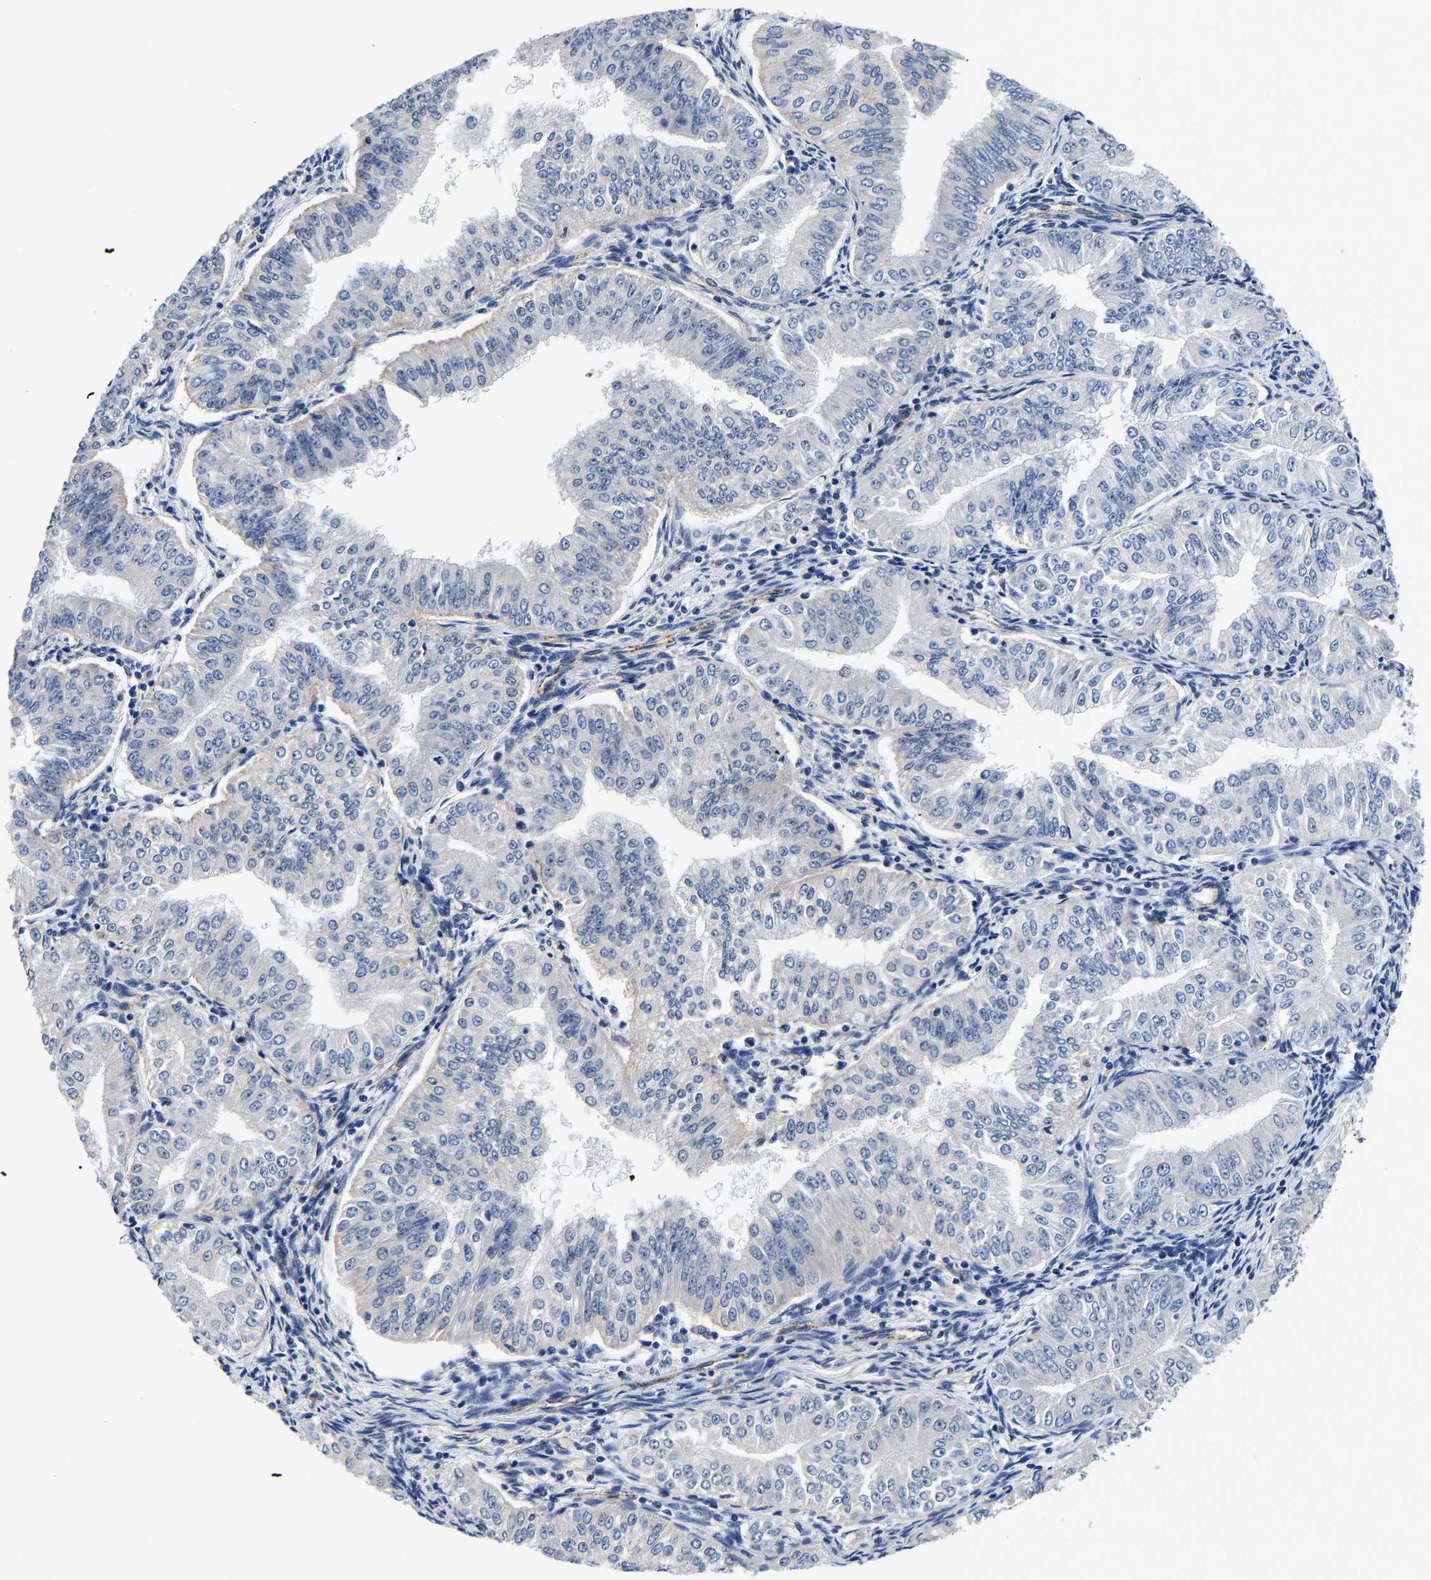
{"staining": {"intensity": "negative", "quantity": "none", "location": "none"}, "tissue": "endometrial cancer", "cell_type": "Tumor cells", "image_type": "cancer", "snomed": [{"axis": "morphology", "description": "Normal tissue, NOS"}, {"axis": "morphology", "description": "Adenocarcinoma, NOS"}, {"axis": "topography", "description": "Endometrium"}], "caption": "Immunohistochemical staining of human adenocarcinoma (endometrial) shows no significant expression in tumor cells.", "gene": "GRN", "patient": {"sex": "female", "age": 53}}